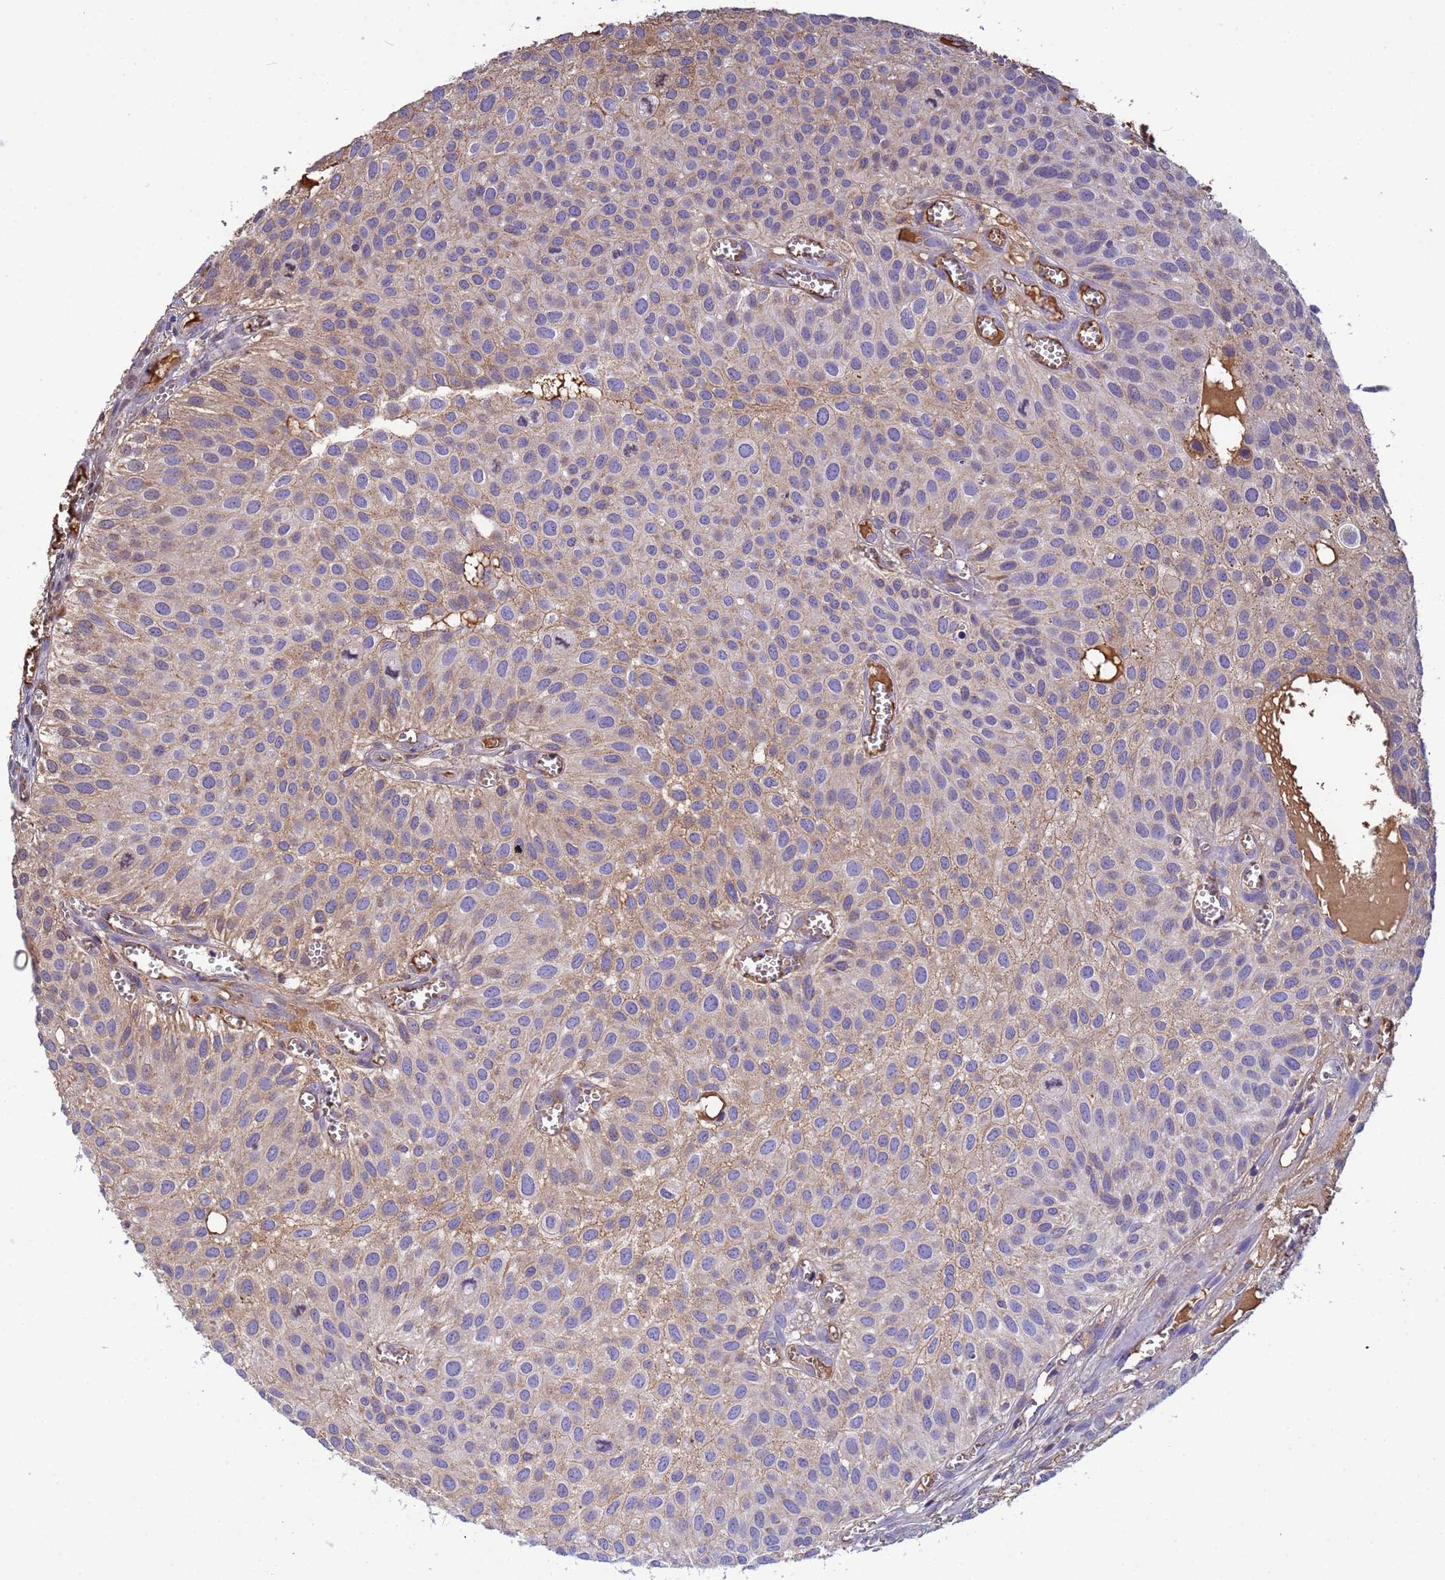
{"staining": {"intensity": "weak", "quantity": ">75%", "location": "cytoplasmic/membranous"}, "tissue": "urothelial cancer", "cell_type": "Tumor cells", "image_type": "cancer", "snomed": [{"axis": "morphology", "description": "Urothelial carcinoma, Low grade"}, {"axis": "topography", "description": "Urinary bladder"}], "caption": "A histopathology image of human urothelial cancer stained for a protein exhibits weak cytoplasmic/membranous brown staining in tumor cells.", "gene": "GLUD1", "patient": {"sex": "male", "age": 88}}